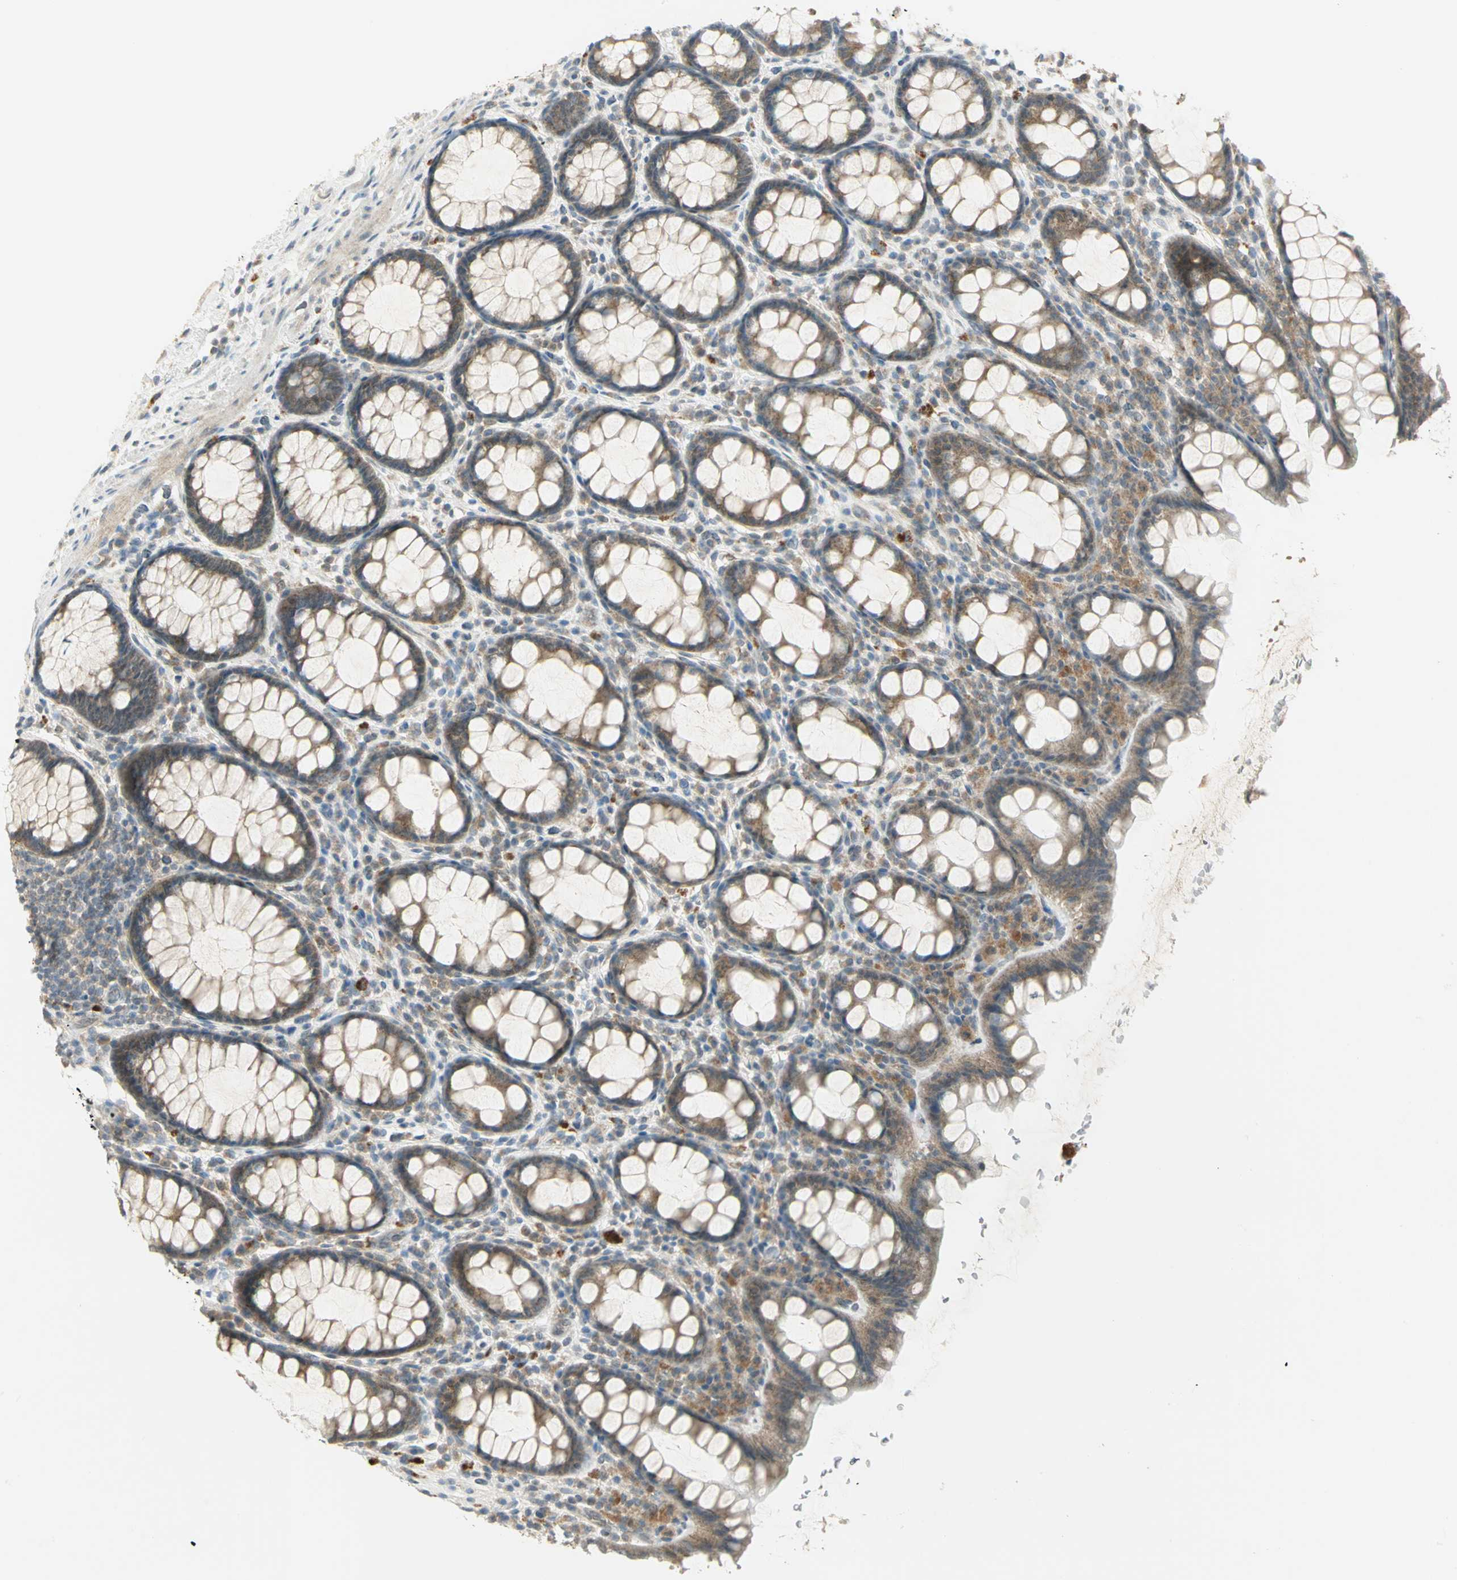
{"staining": {"intensity": "weak", "quantity": ">75%", "location": "cytoplasmic/membranous"}, "tissue": "rectum", "cell_type": "Glandular cells", "image_type": "normal", "snomed": [{"axis": "morphology", "description": "Normal tissue, NOS"}, {"axis": "topography", "description": "Rectum"}], "caption": "The image shows immunohistochemical staining of normal rectum. There is weak cytoplasmic/membranous expression is seen in about >75% of glandular cells.", "gene": "MAPK8IP3", "patient": {"sex": "male", "age": 92}}